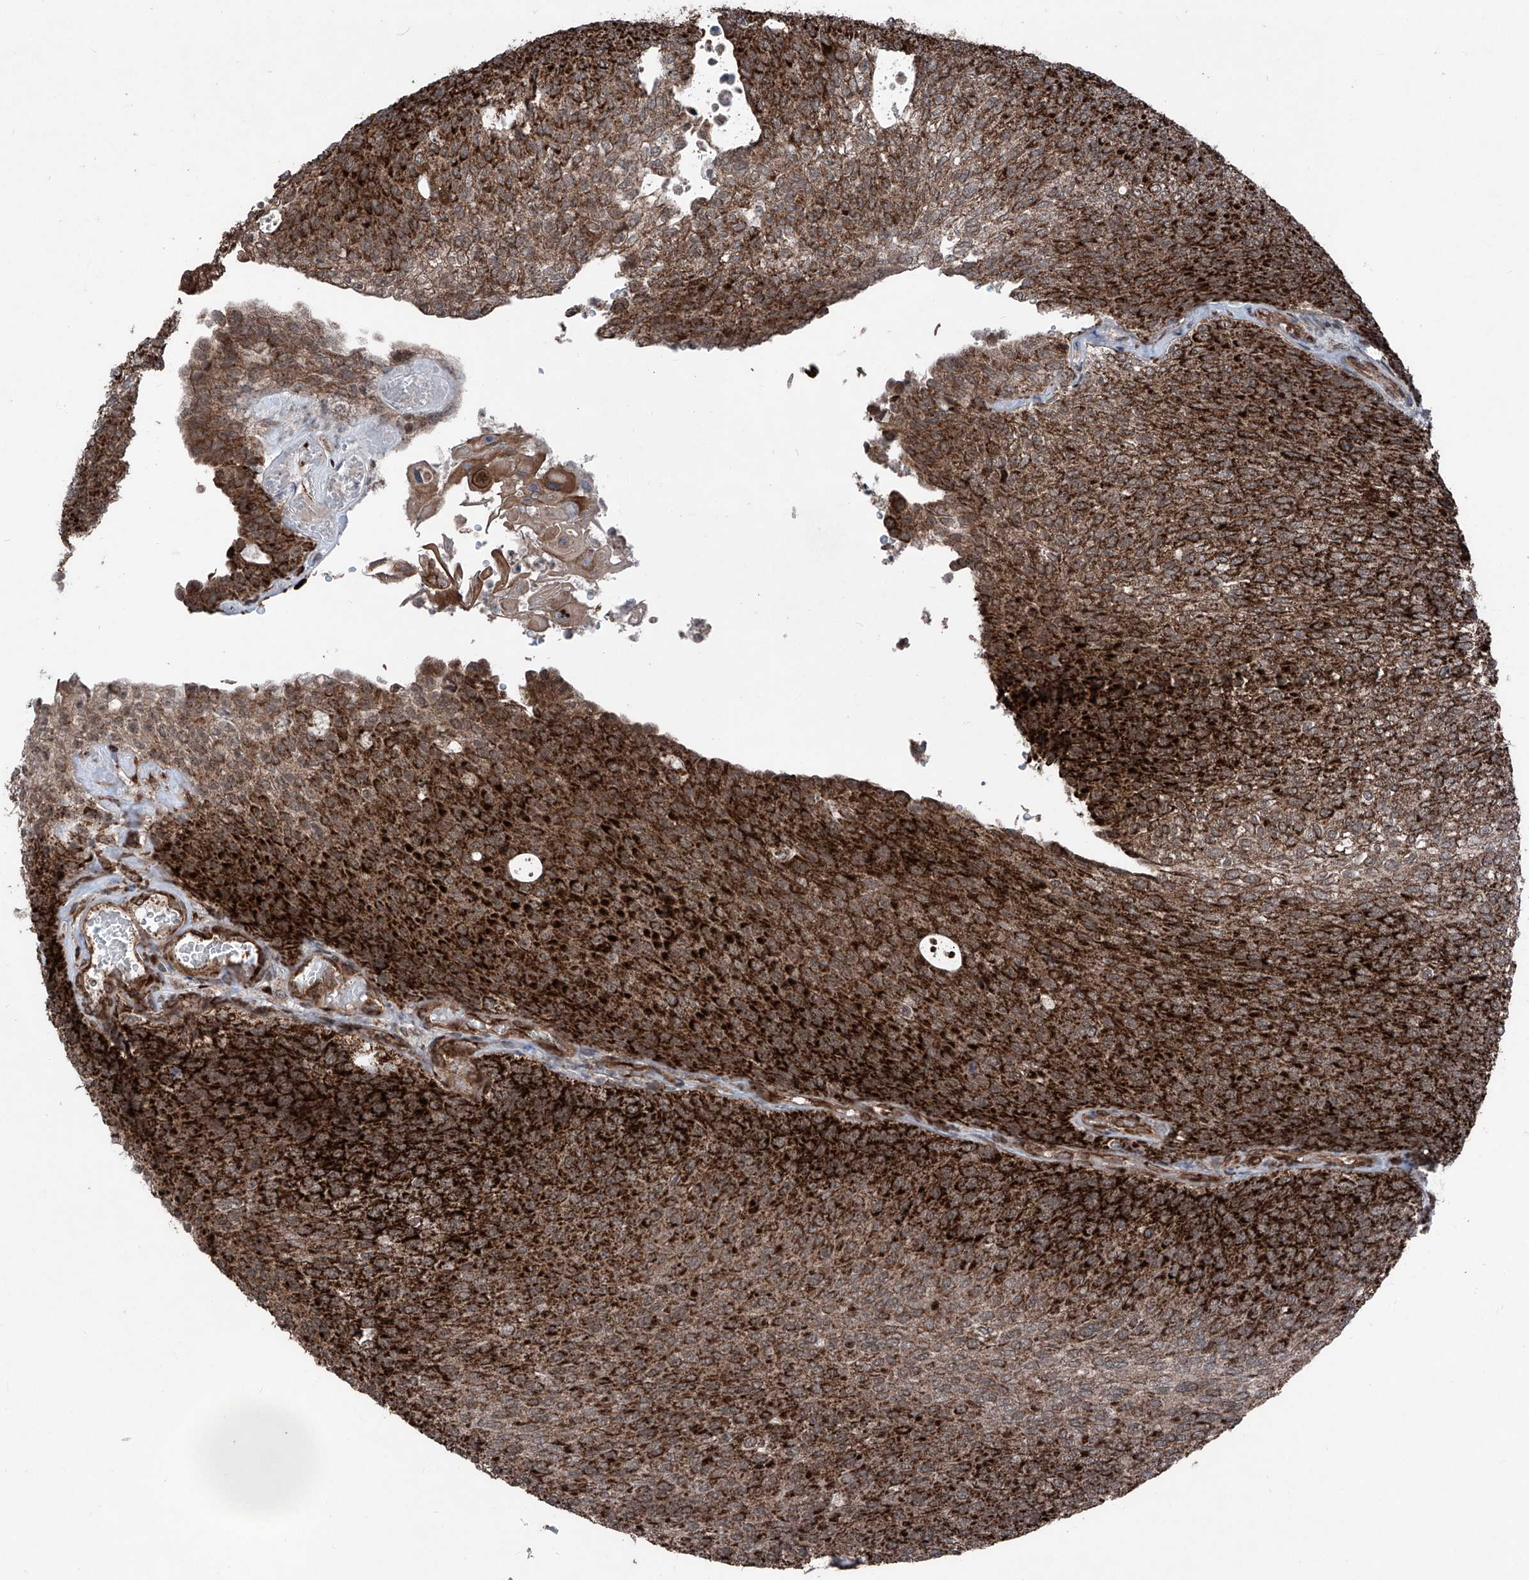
{"staining": {"intensity": "strong", "quantity": ">75%", "location": "cytoplasmic/membranous"}, "tissue": "urothelial cancer", "cell_type": "Tumor cells", "image_type": "cancer", "snomed": [{"axis": "morphology", "description": "Urothelial carcinoma, Low grade"}, {"axis": "topography", "description": "Urinary bladder"}], "caption": "Immunohistochemical staining of human urothelial cancer shows high levels of strong cytoplasmic/membranous protein positivity in approximately >75% of tumor cells. (DAB = brown stain, brightfield microscopy at high magnification).", "gene": "COA7", "patient": {"sex": "female", "age": 79}}